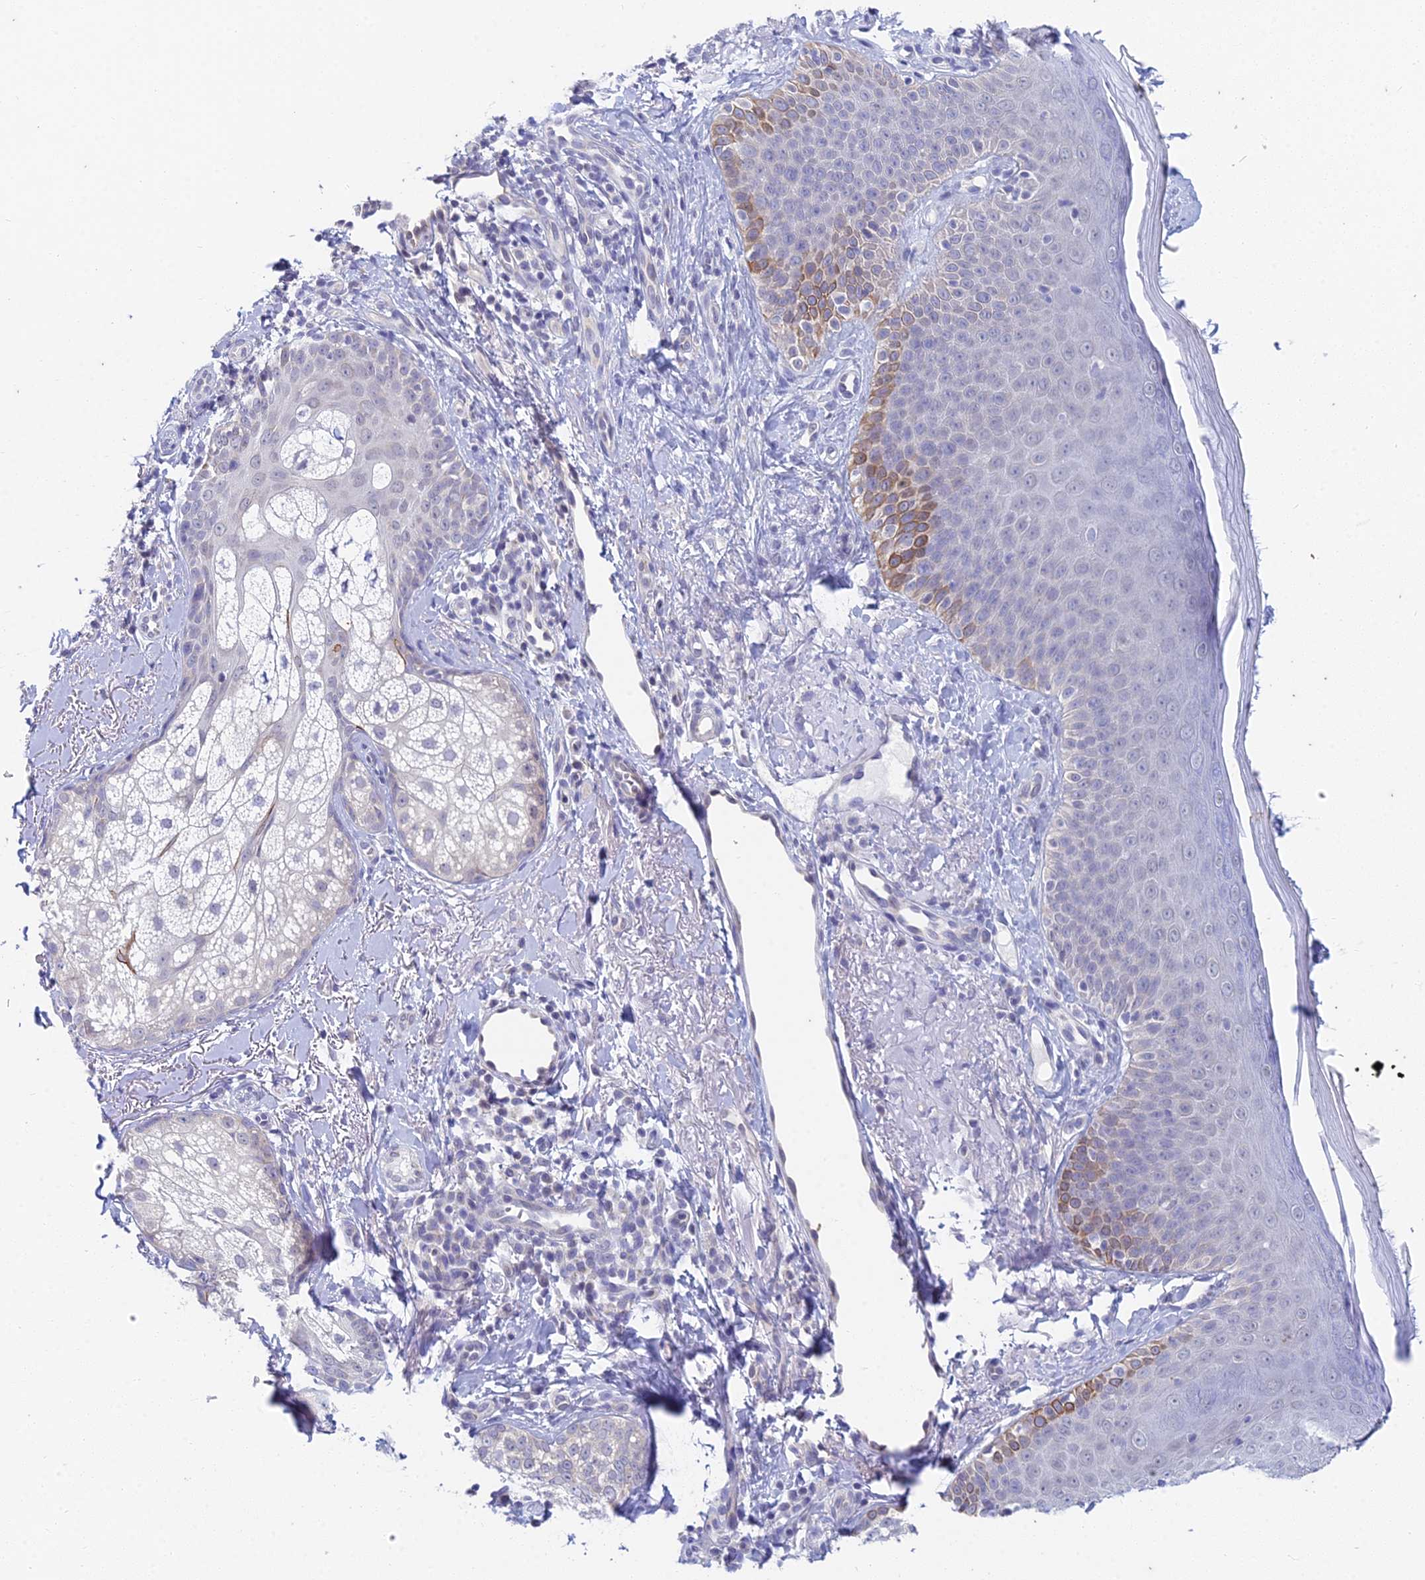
{"staining": {"intensity": "negative", "quantity": "none", "location": "none"}, "tissue": "skin", "cell_type": "Fibroblasts", "image_type": "normal", "snomed": [{"axis": "morphology", "description": "Normal tissue, NOS"}, {"axis": "topography", "description": "Skin"}], "caption": "Immunohistochemistry (IHC) of benign skin displays no expression in fibroblasts.", "gene": "EEF2KMT", "patient": {"sex": "male", "age": 57}}